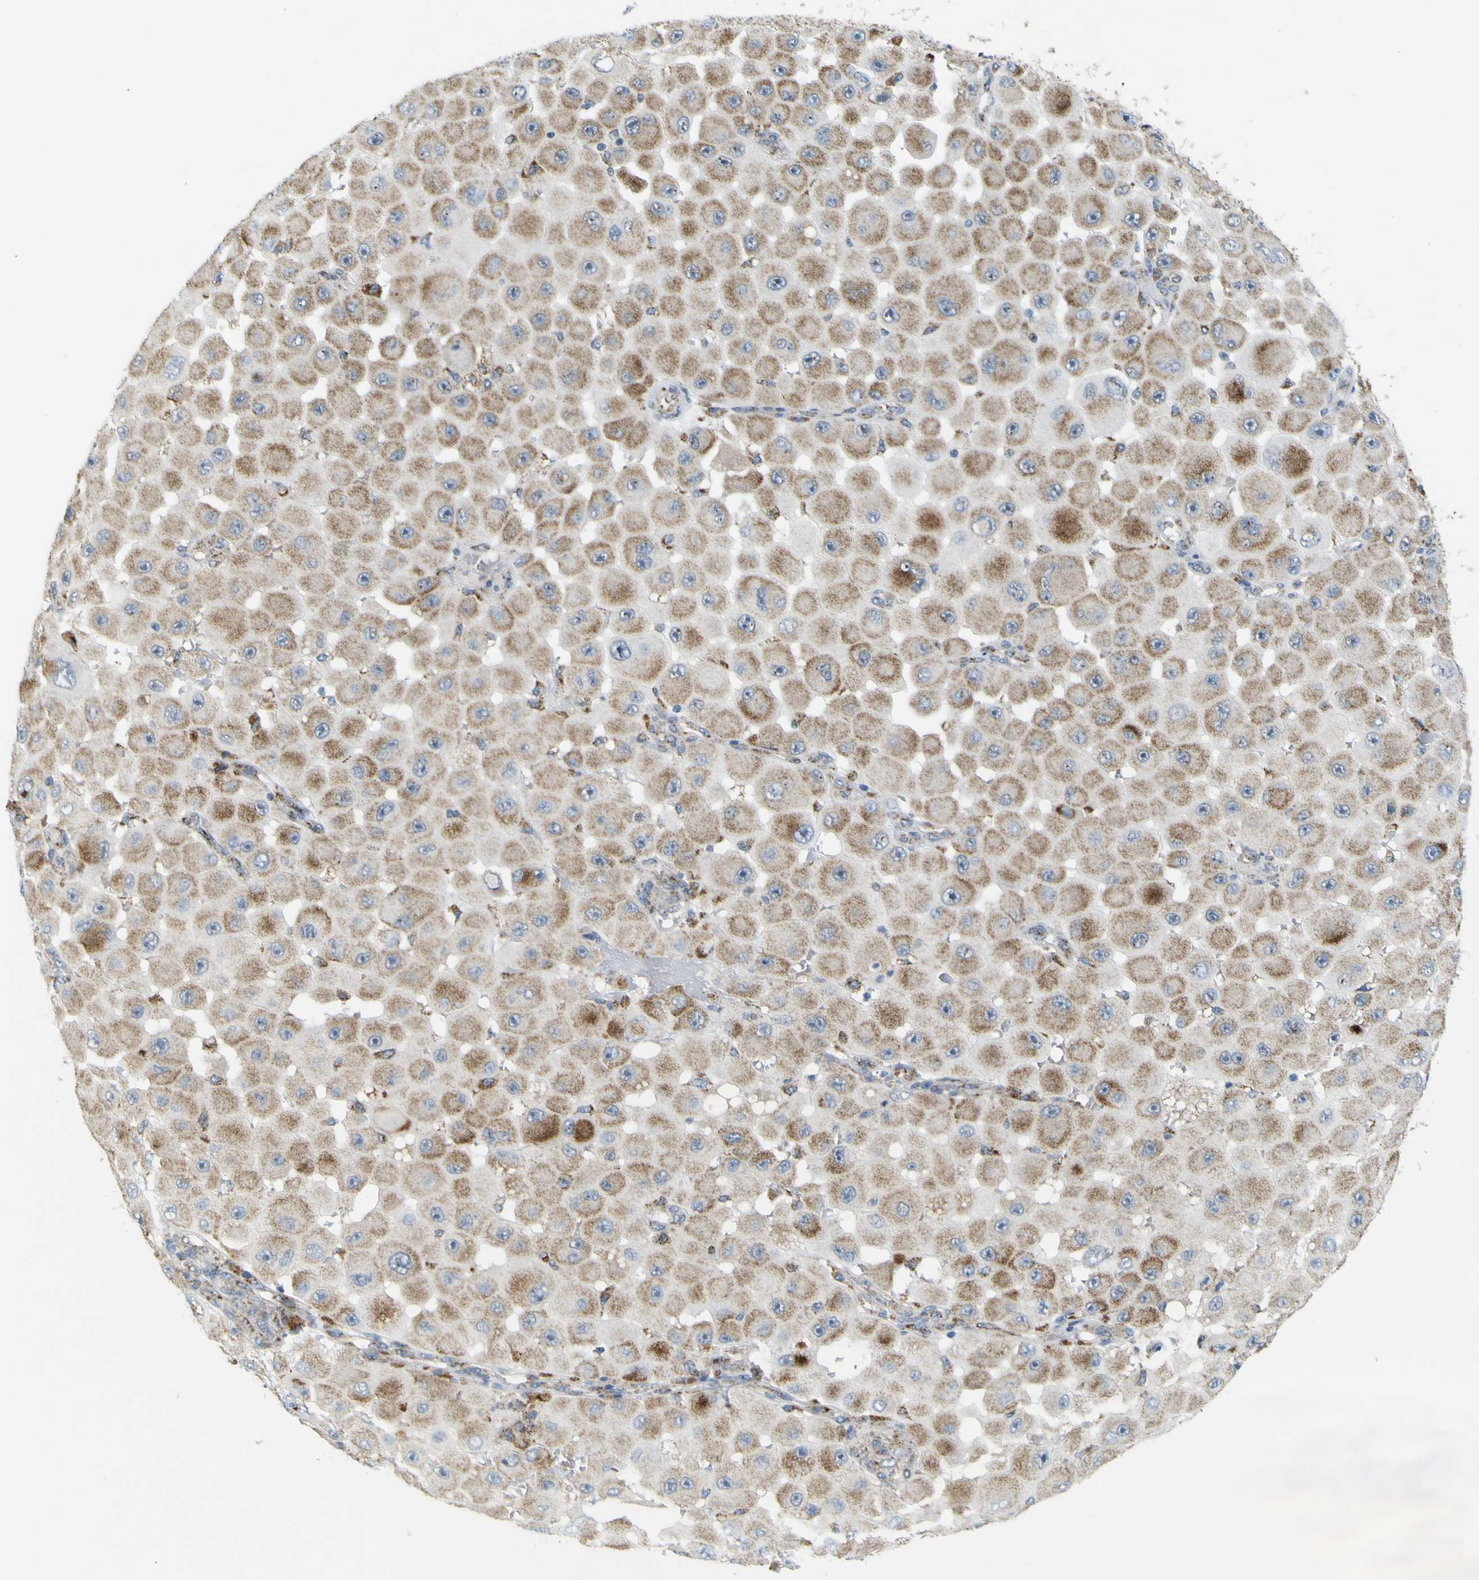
{"staining": {"intensity": "weak", "quantity": ">75%", "location": "cytoplasmic/membranous"}, "tissue": "melanoma", "cell_type": "Tumor cells", "image_type": "cancer", "snomed": [{"axis": "morphology", "description": "Malignant melanoma, NOS"}, {"axis": "topography", "description": "Skin"}], "caption": "Protein expression analysis of human malignant melanoma reveals weak cytoplasmic/membranous staining in about >75% of tumor cells.", "gene": "ACBD5", "patient": {"sex": "female", "age": 81}}